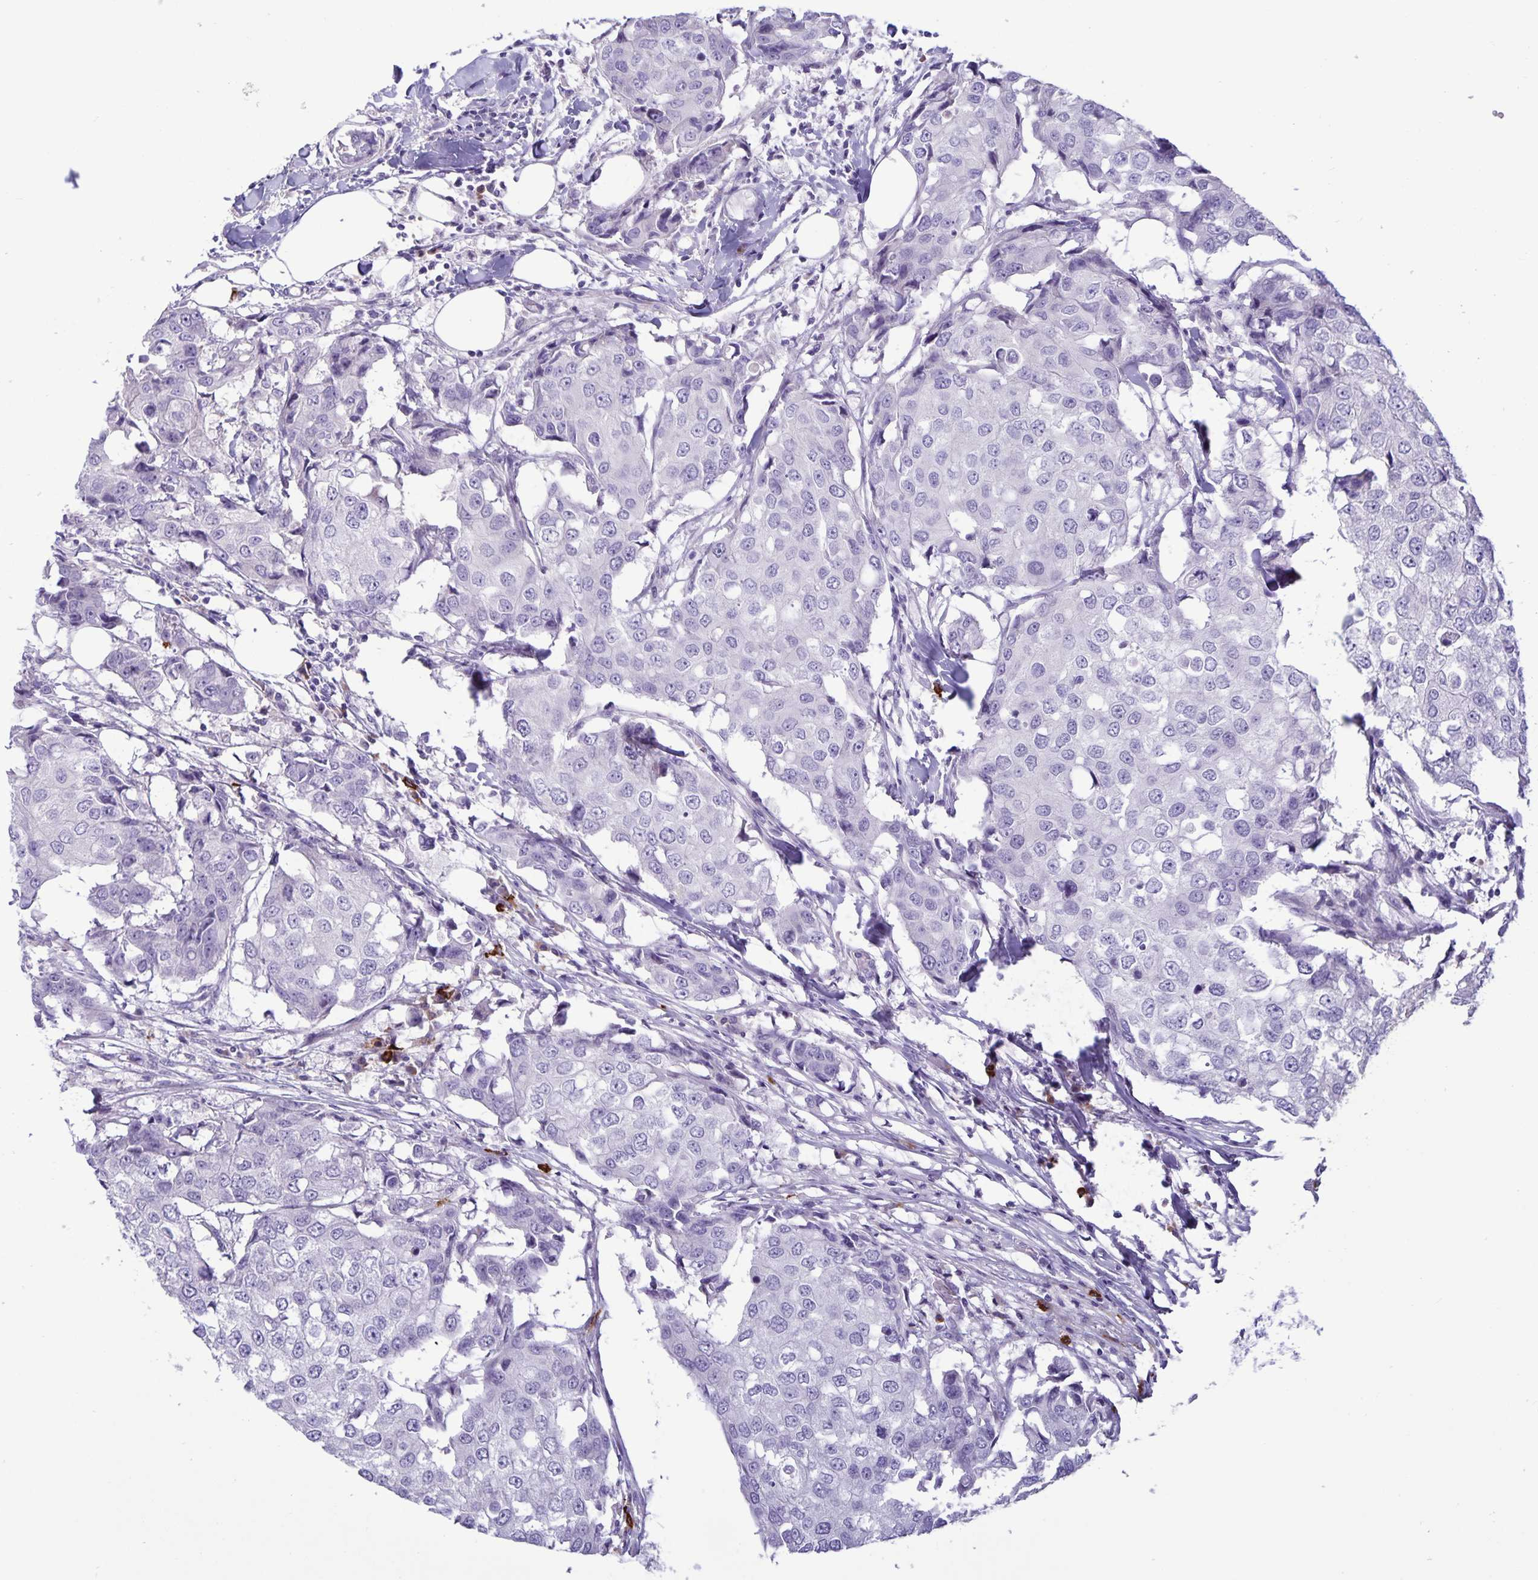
{"staining": {"intensity": "negative", "quantity": "none", "location": "none"}, "tissue": "breast cancer", "cell_type": "Tumor cells", "image_type": "cancer", "snomed": [{"axis": "morphology", "description": "Duct carcinoma"}, {"axis": "topography", "description": "Breast"}], "caption": "The histopathology image displays no significant positivity in tumor cells of breast cancer.", "gene": "IBTK", "patient": {"sex": "female", "age": 27}}